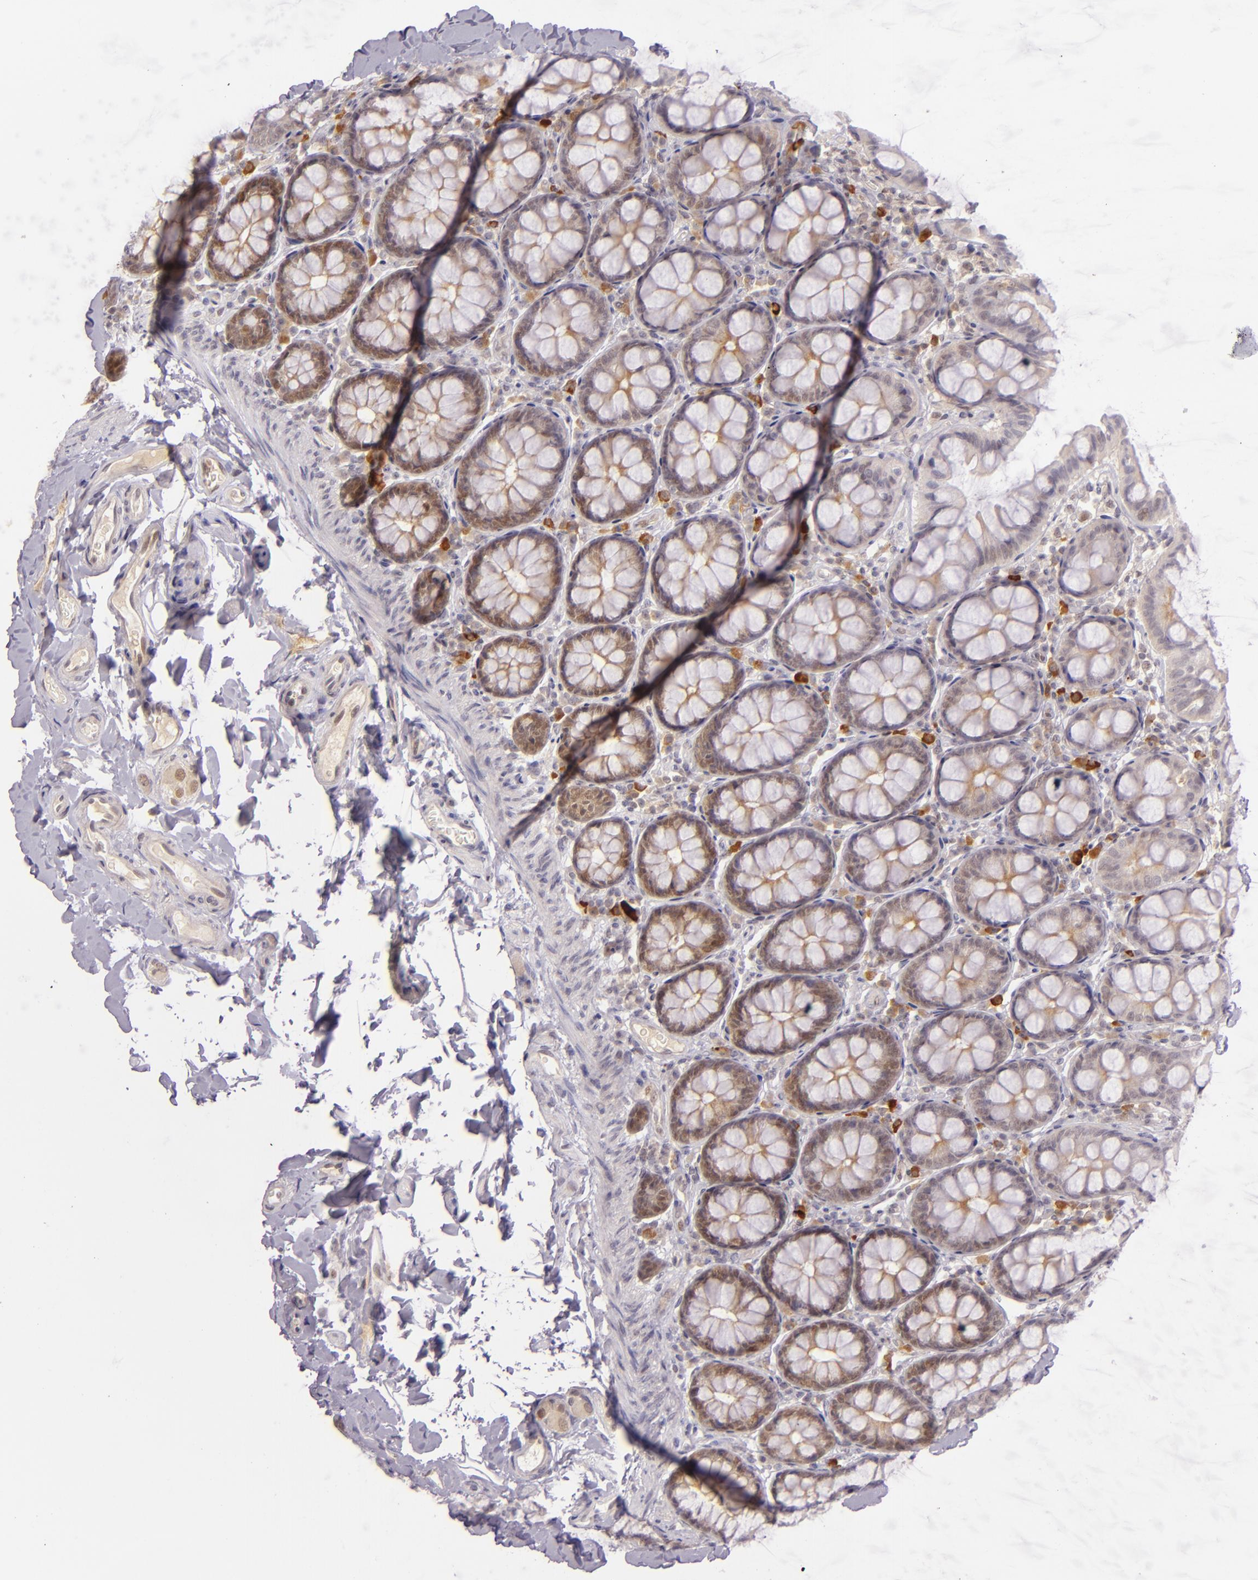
{"staining": {"intensity": "moderate", "quantity": ">75%", "location": "cytoplasmic/membranous,nuclear"}, "tissue": "colon", "cell_type": "Endothelial cells", "image_type": "normal", "snomed": [{"axis": "morphology", "description": "Normal tissue, NOS"}, {"axis": "topography", "description": "Colon"}], "caption": "Immunohistochemical staining of normal colon reveals medium levels of moderate cytoplasmic/membranous,nuclear staining in about >75% of endothelial cells. Nuclei are stained in blue.", "gene": "CSE1L", "patient": {"sex": "female", "age": 61}}